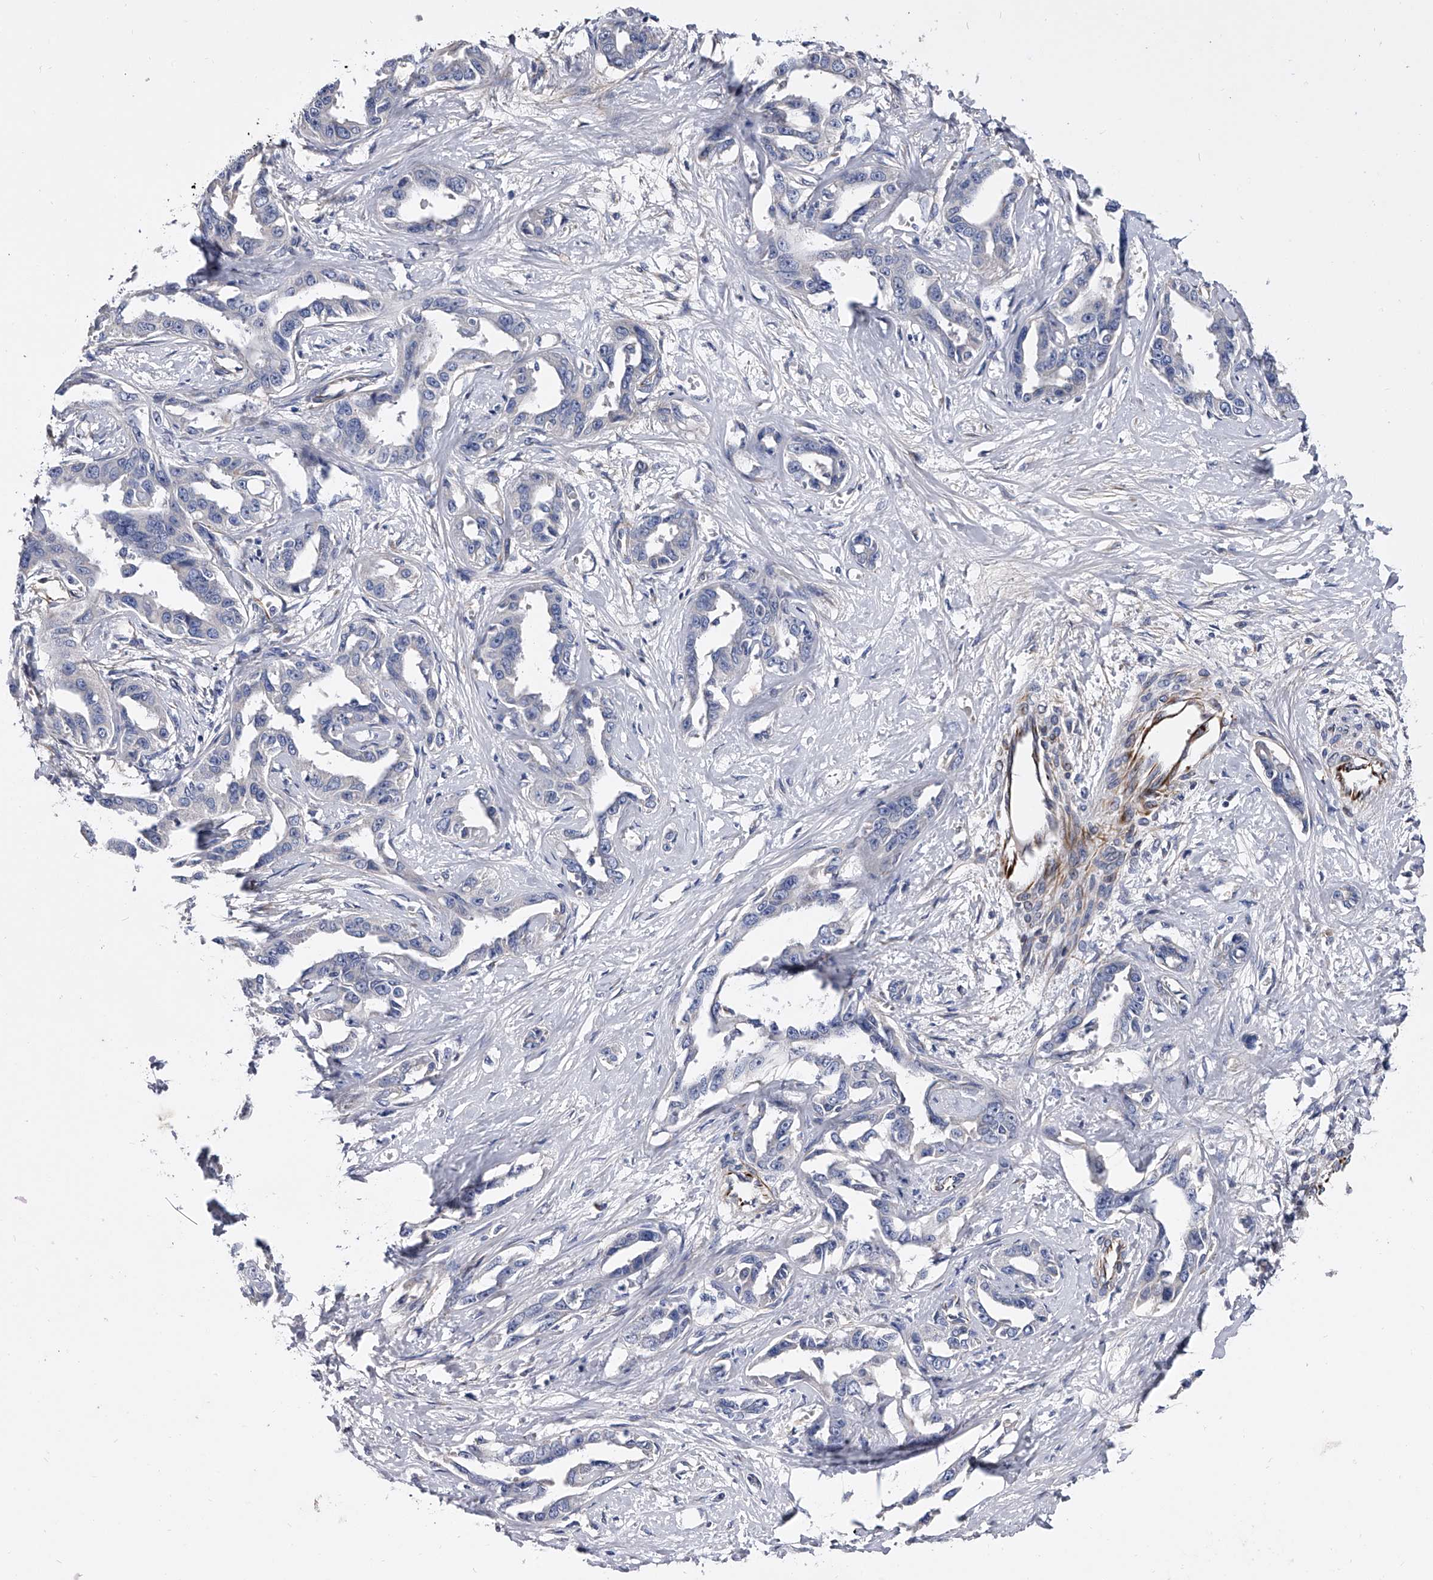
{"staining": {"intensity": "negative", "quantity": "none", "location": "none"}, "tissue": "liver cancer", "cell_type": "Tumor cells", "image_type": "cancer", "snomed": [{"axis": "morphology", "description": "Cholangiocarcinoma"}, {"axis": "topography", "description": "Liver"}], "caption": "The immunohistochemistry image has no significant staining in tumor cells of liver cancer tissue.", "gene": "EFCAB7", "patient": {"sex": "male", "age": 59}}